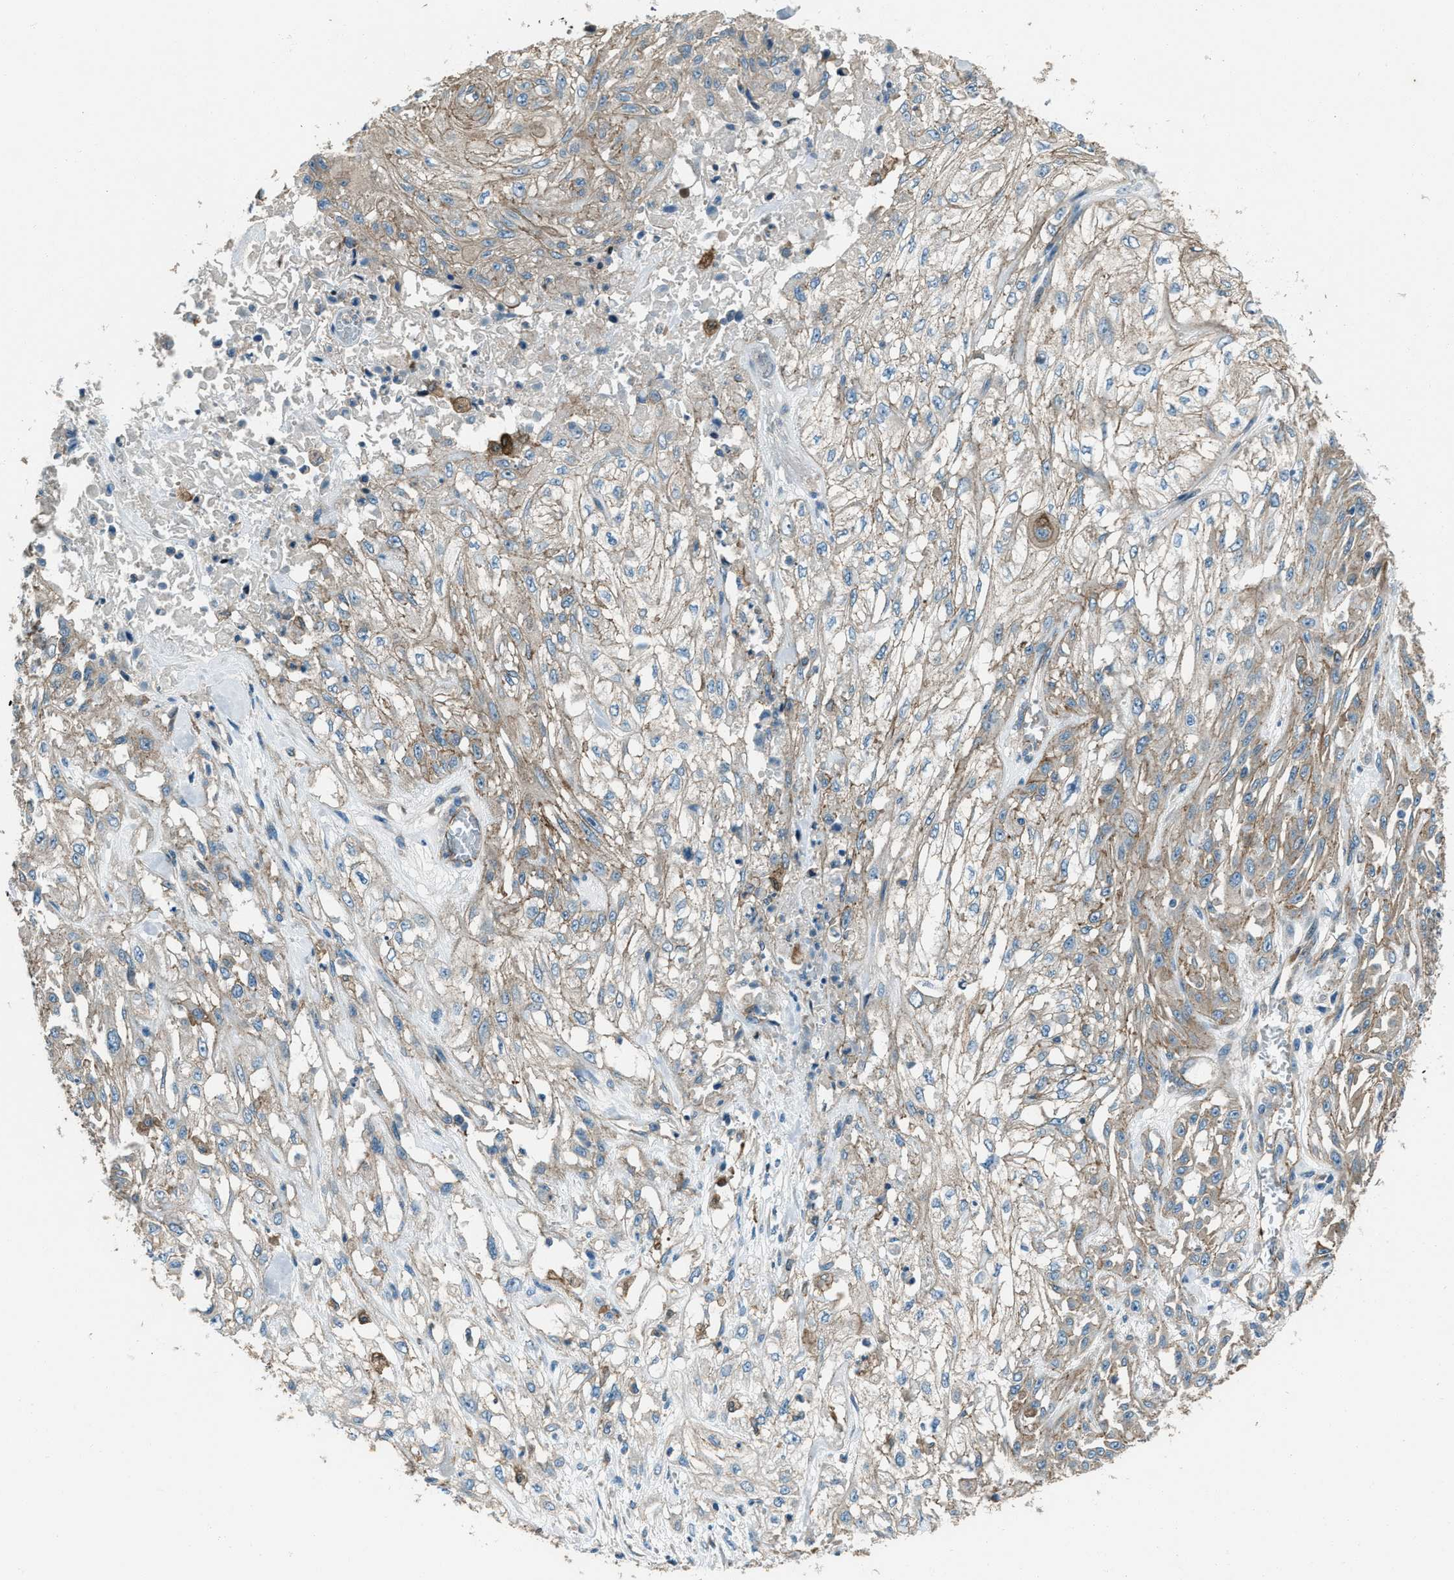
{"staining": {"intensity": "weak", "quantity": ">75%", "location": "cytoplasmic/membranous"}, "tissue": "skin cancer", "cell_type": "Tumor cells", "image_type": "cancer", "snomed": [{"axis": "morphology", "description": "Squamous cell carcinoma, NOS"}, {"axis": "morphology", "description": "Squamous cell carcinoma, metastatic, NOS"}, {"axis": "topography", "description": "Skin"}, {"axis": "topography", "description": "Lymph node"}], "caption": "Squamous cell carcinoma (skin) stained for a protein shows weak cytoplasmic/membranous positivity in tumor cells.", "gene": "SVIL", "patient": {"sex": "male", "age": 75}}